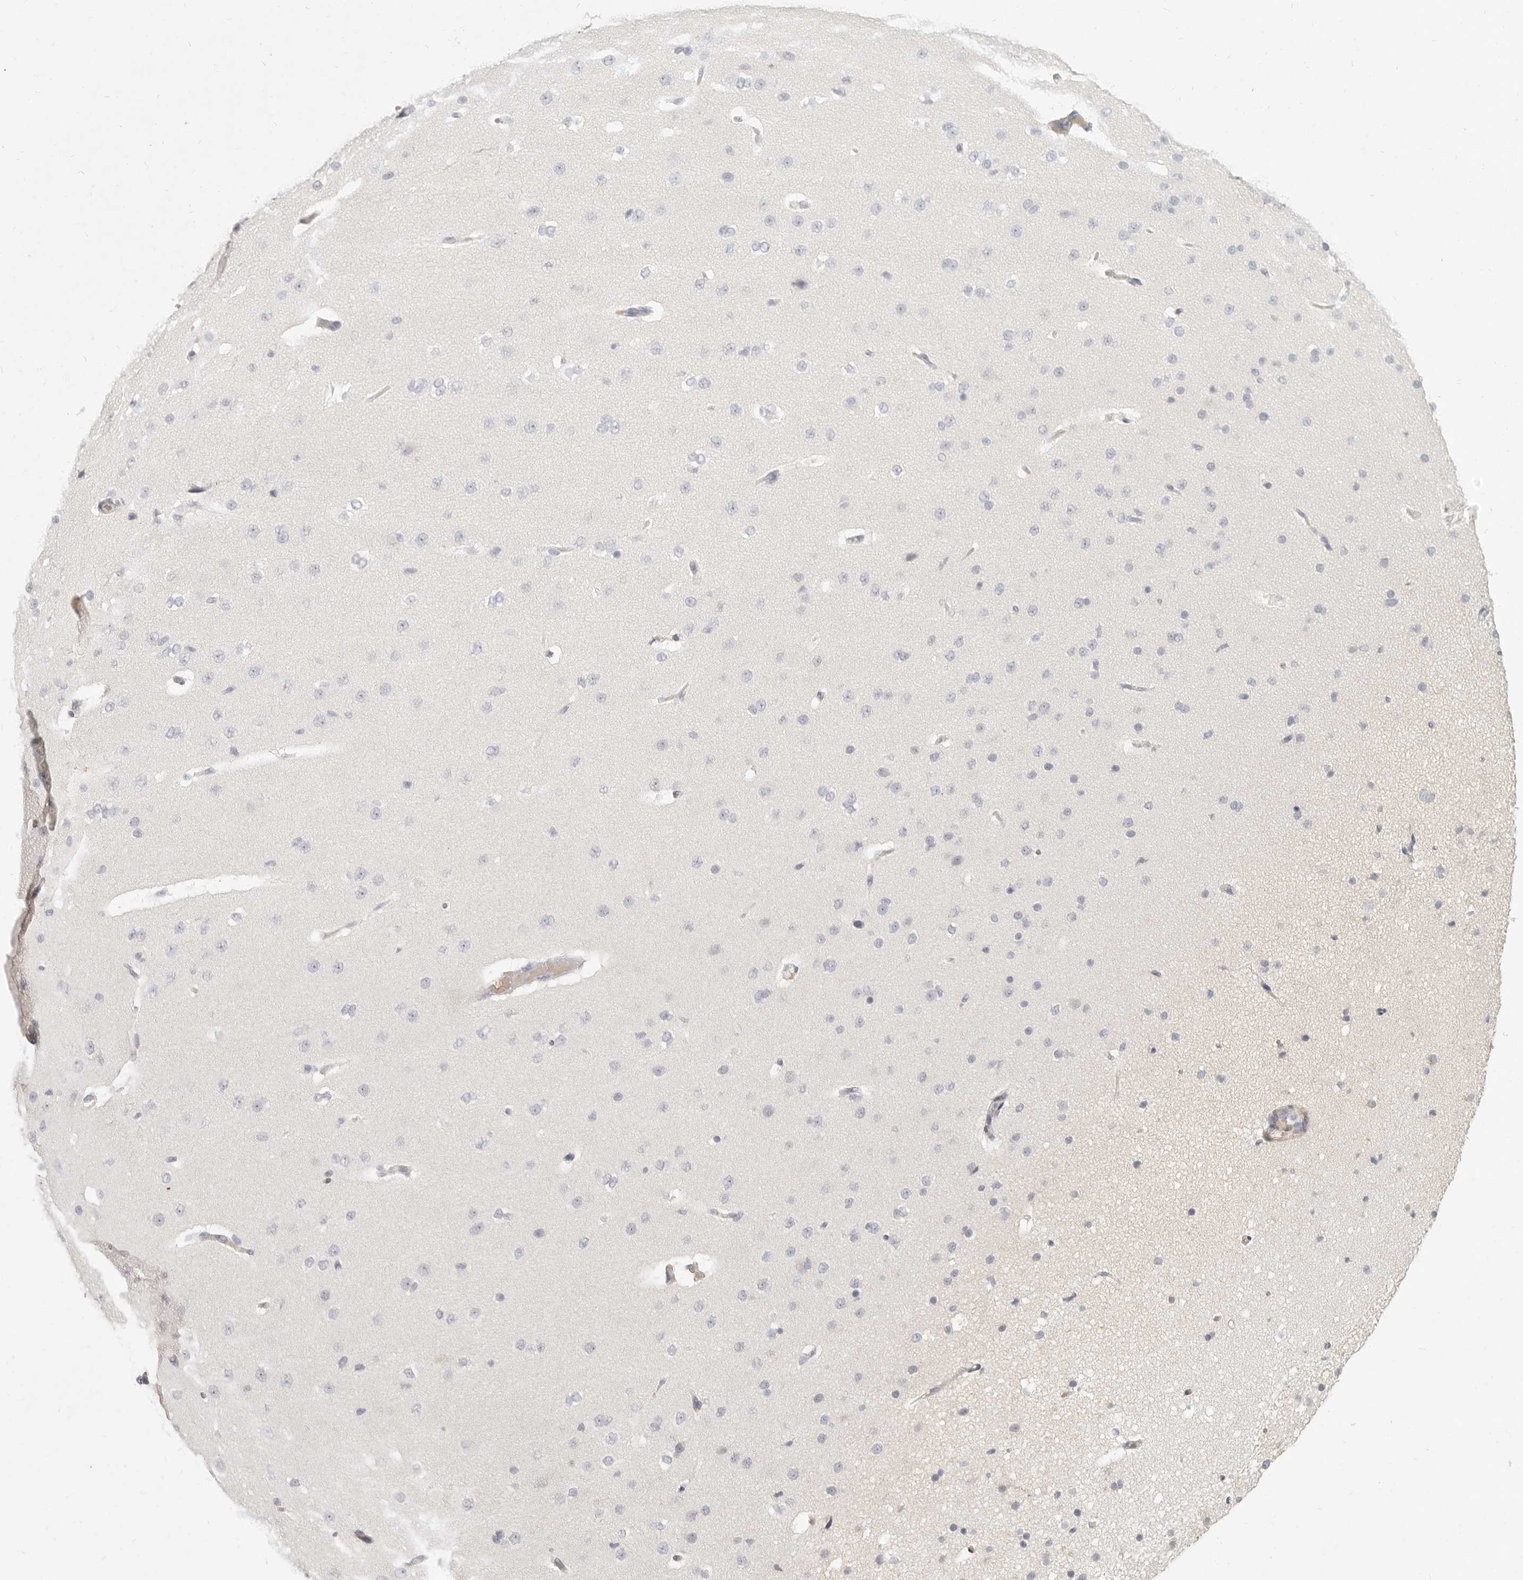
{"staining": {"intensity": "negative", "quantity": "none", "location": "none"}, "tissue": "cerebral cortex", "cell_type": "Endothelial cells", "image_type": "normal", "snomed": [{"axis": "morphology", "description": "Normal tissue, NOS"}, {"axis": "morphology", "description": "Developmental malformation"}, {"axis": "topography", "description": "Cerebral cortex"}], "caption": "IHC photomicrograph of normal cerebral cortex: human cerebral cortex stained with DAB (3,3'-diaminobenzidine) displays no significant protein positivity in endothelial cells. (Stains: DAB immunohistochemistry (IHC) with hematoxylin counter stain, Microscopy: brightfield microscopy at high magnification).", "gene": "NIBAN1", "patient": {"sex": "female", "age": 30}}